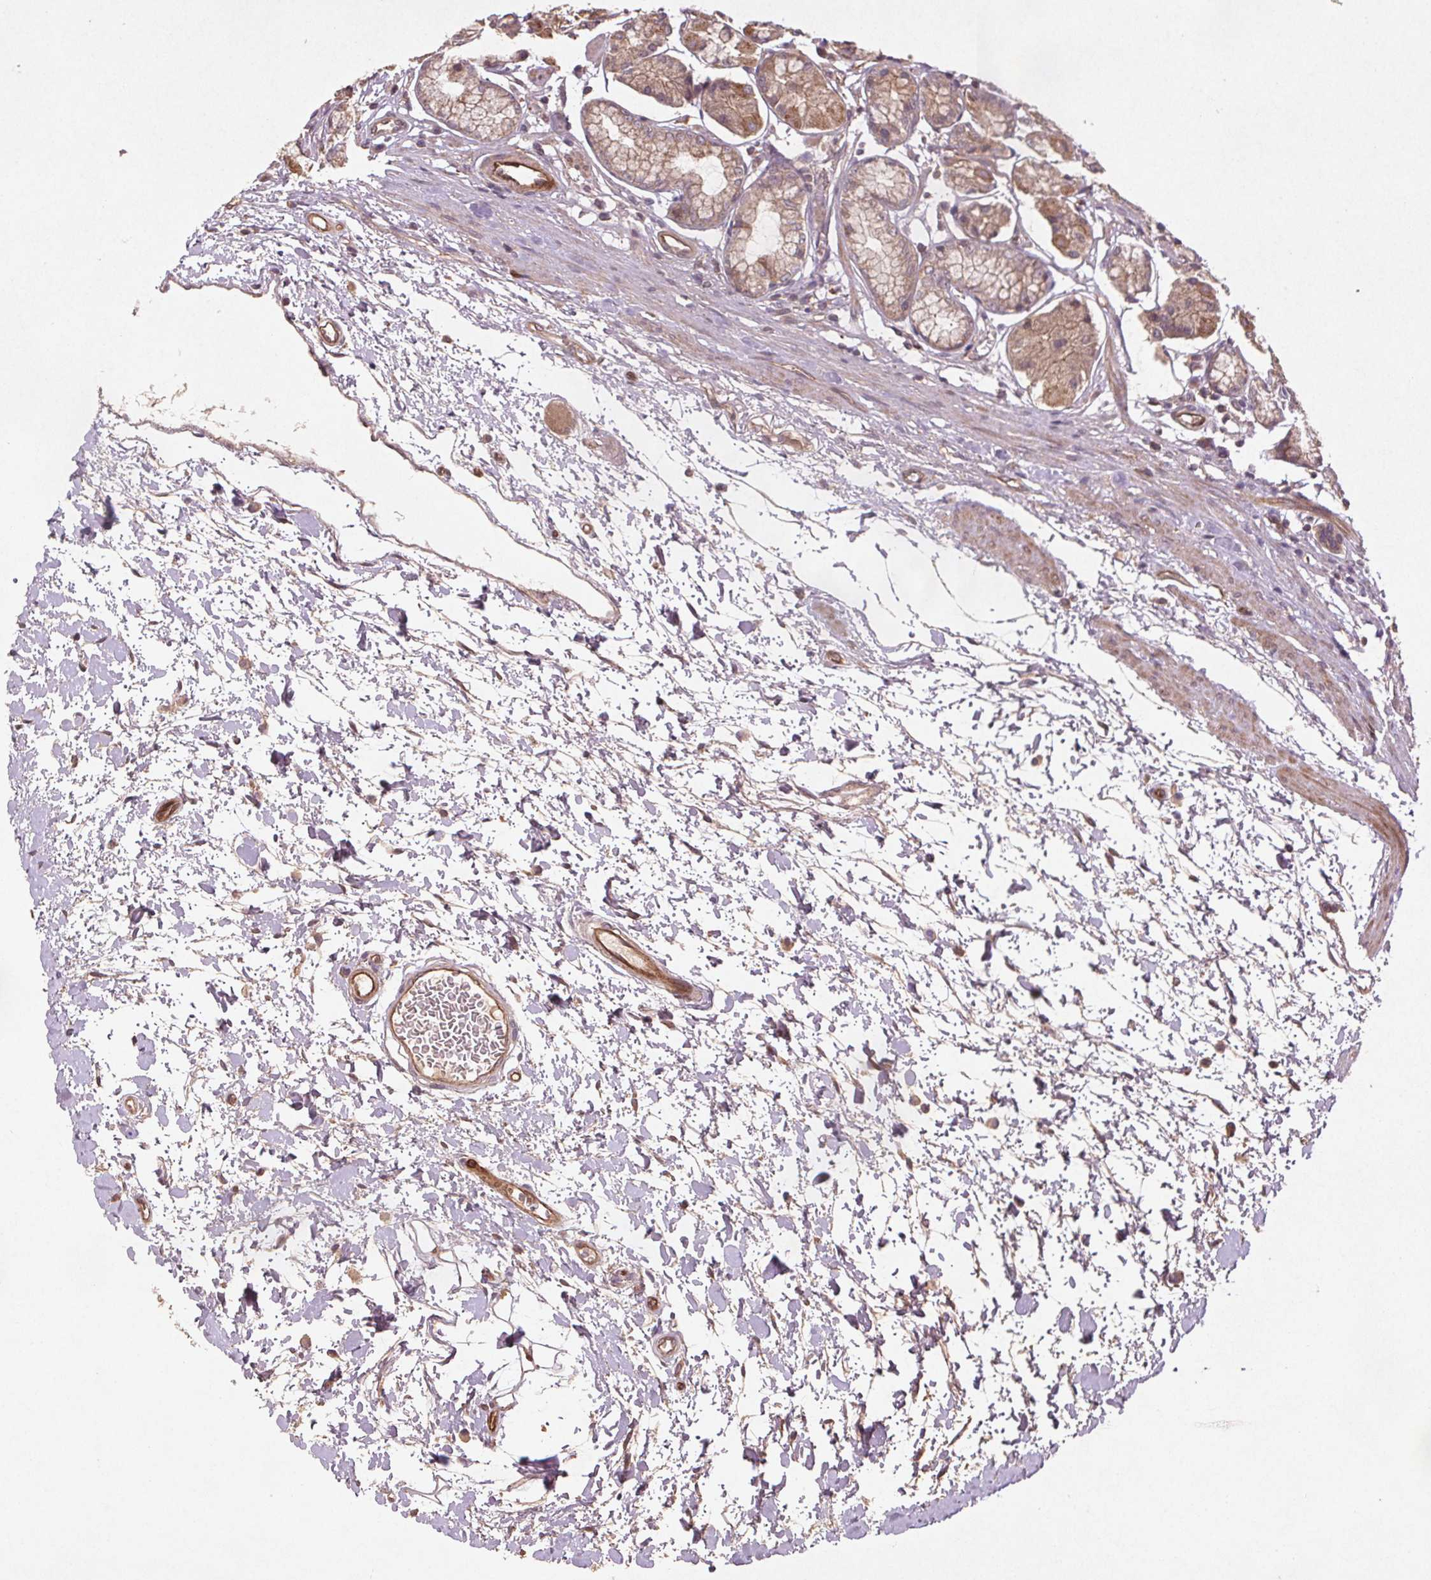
{"staining": {"intensity": "moderate", "quantity": ">75%", "location": "cytoplasmic/membranous"}, "tissue": "stomach", "cell_type": "Glandular cells", "image_type": "normal", "snomed": [{"axis": "morphology", "description": "Normal tissue, NOS"}, {"axis": "topography", "description": "Stomach"}, {"axis": "topography", "description": "Stomach, lower"}], "caption": "This histopathology image shows IHC staining of normal human stomach, with medium moderate cytoplasmic/membranous staining in approximately >75% of glandular cells.", "gene": "SEC14L2", "patient": {"sex": "male", "age": 76}}